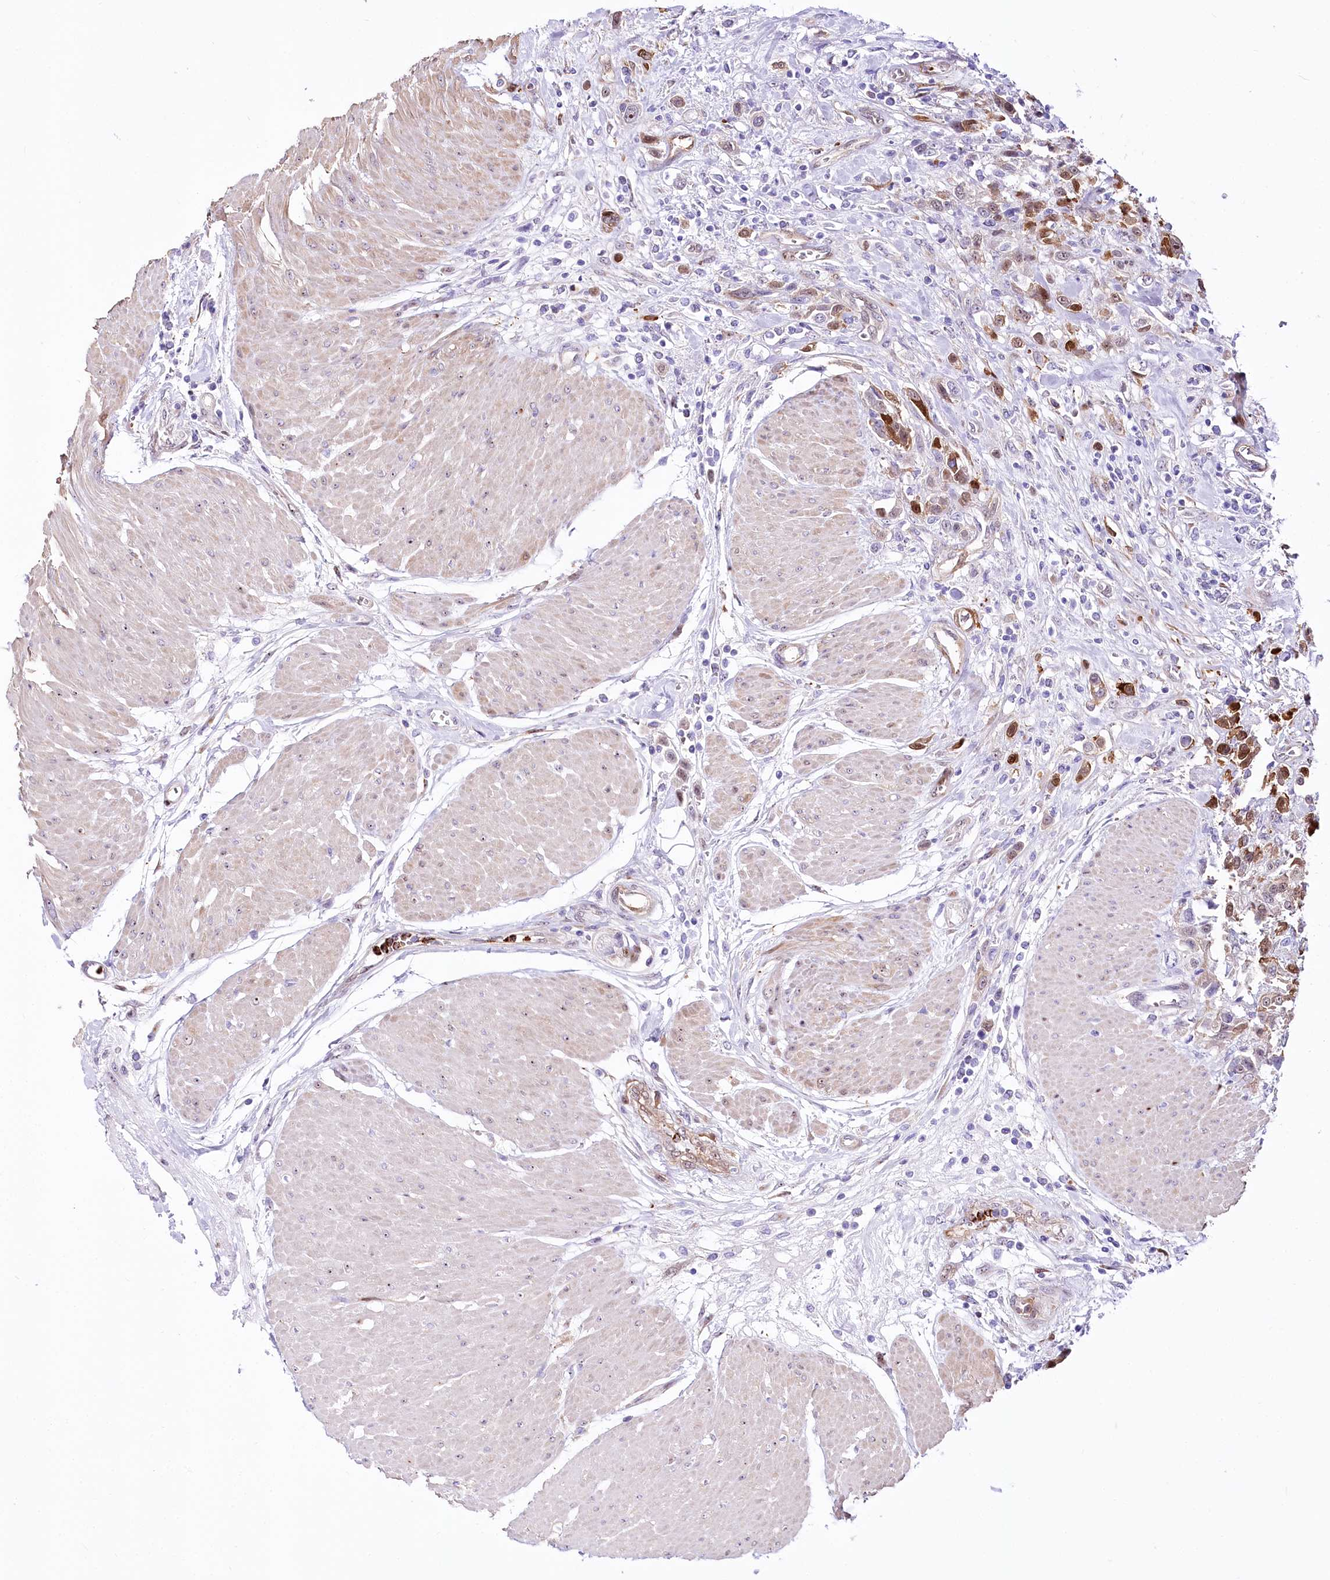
{"staining": {"intensity": "strong", "quantity": "<25%", "location": "nuclear"}, "tissue": "urothelial cancer", "cell_type": "Tumor cells", "image_type": "cancer", "snomed": [{"axis": "morphology", "description": "Urothelial carcinoma, High grade"}, {"axis": "topography", "description": "Urinary bladder"}], "caption": "Protein staining of urothelial cancer tissue shows strong nuclear expression in about <25% of tumor cells.", "gene": "PTMS", "patient": {"sex": "male", "age": 50}}